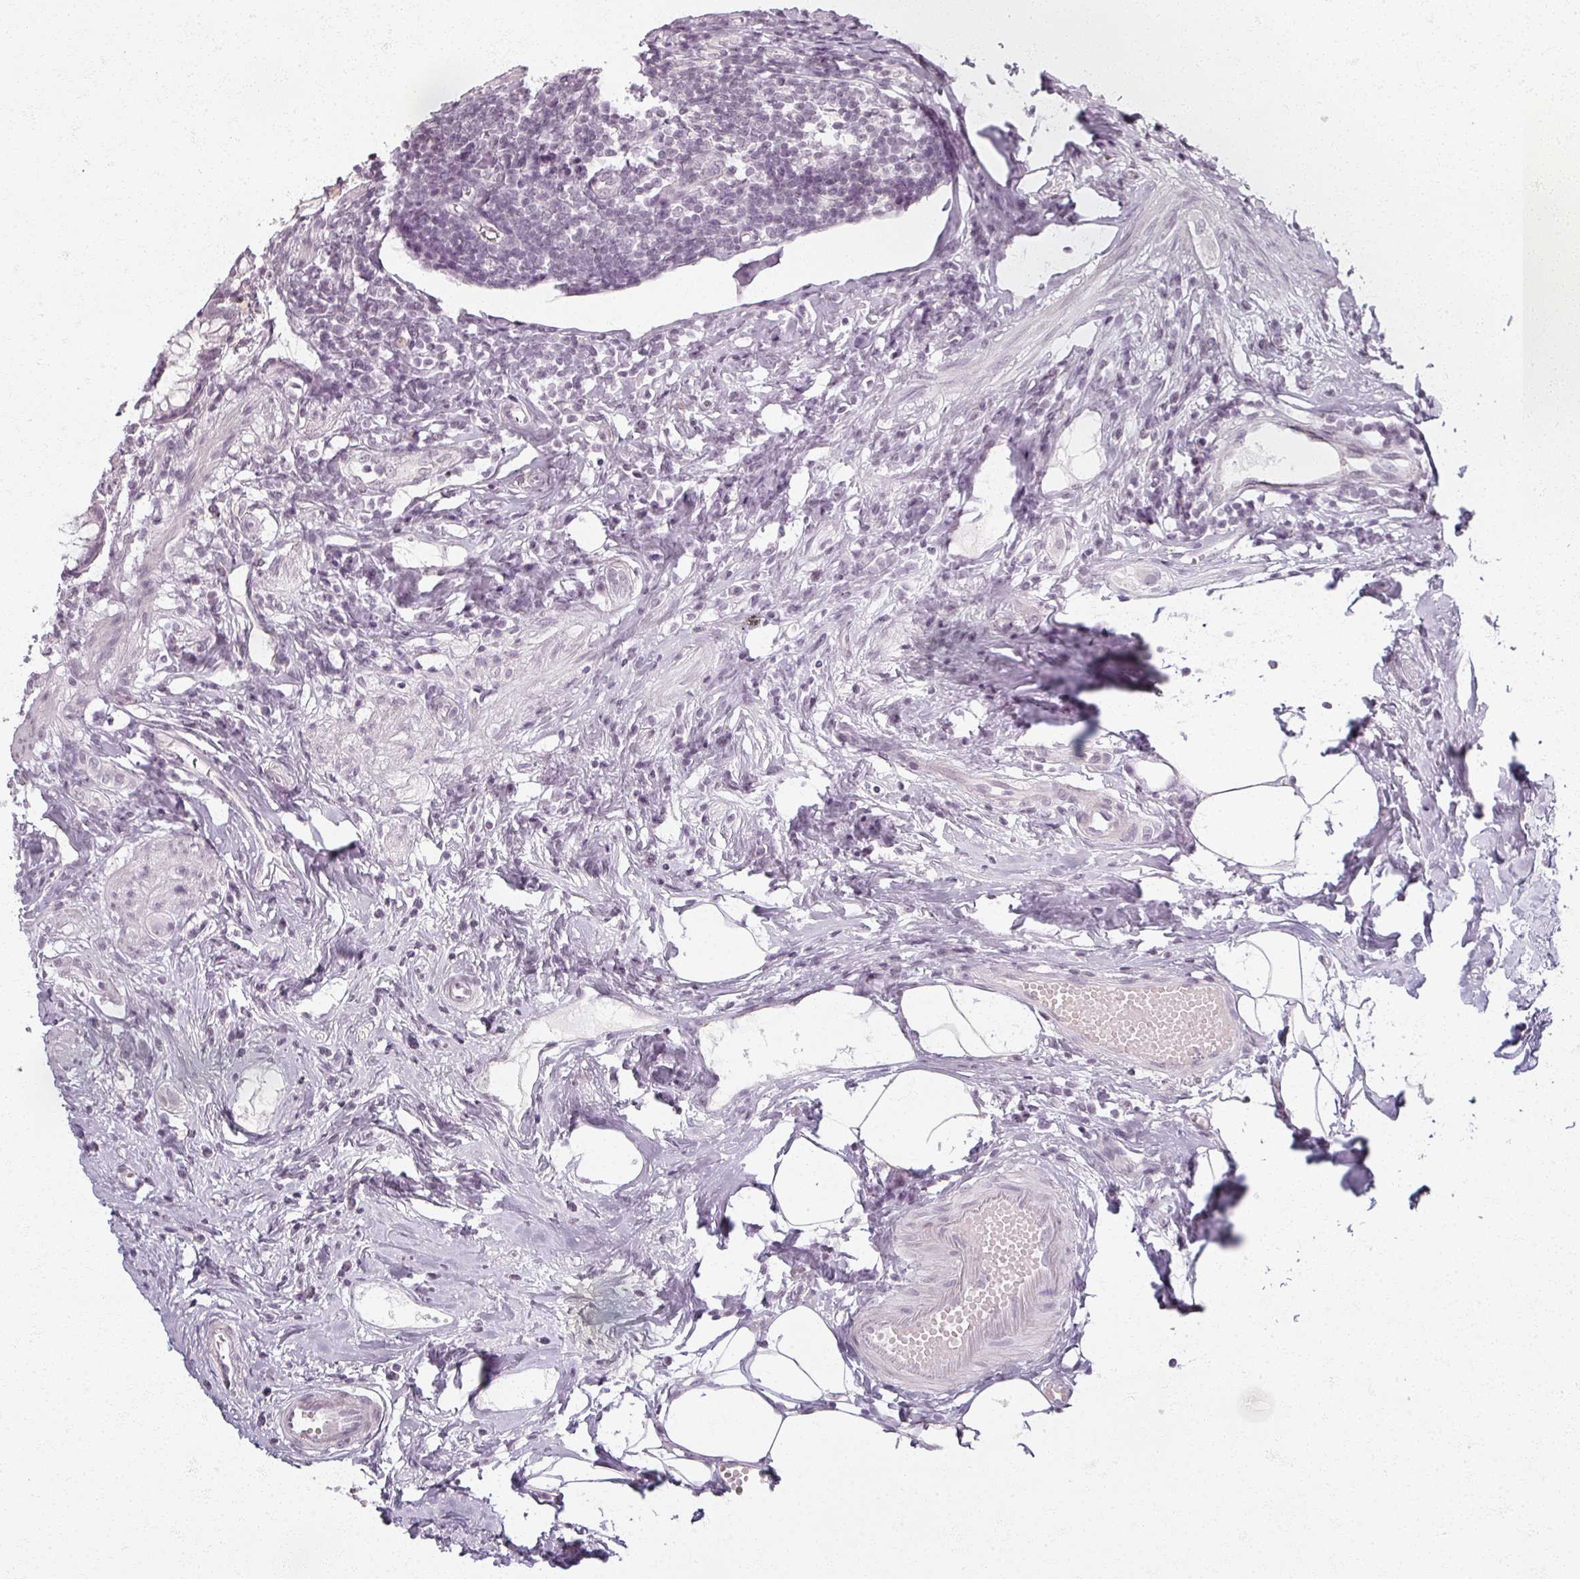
{"staining": {"intensity": "negative", "quantity": "none", "location": "none"}, "tissue": "appendix", "cell_type": "Glandular cells", "image_type": "normal", "snomed": [{"axis": "morphology", "description": "Normal tissue, NOS"}, {"axis": "topography", "description": "Appendix"}], "caption": "Glandular cells are negative for brown protein staining in benign appendix. (Stains: DAB immunohistochemistry with hematoxylin counter stain, Microscopy: brightfield microscopy at high magnification).", "gene": "RFPL2", "patient": {"sex": "female", "age": 54}}